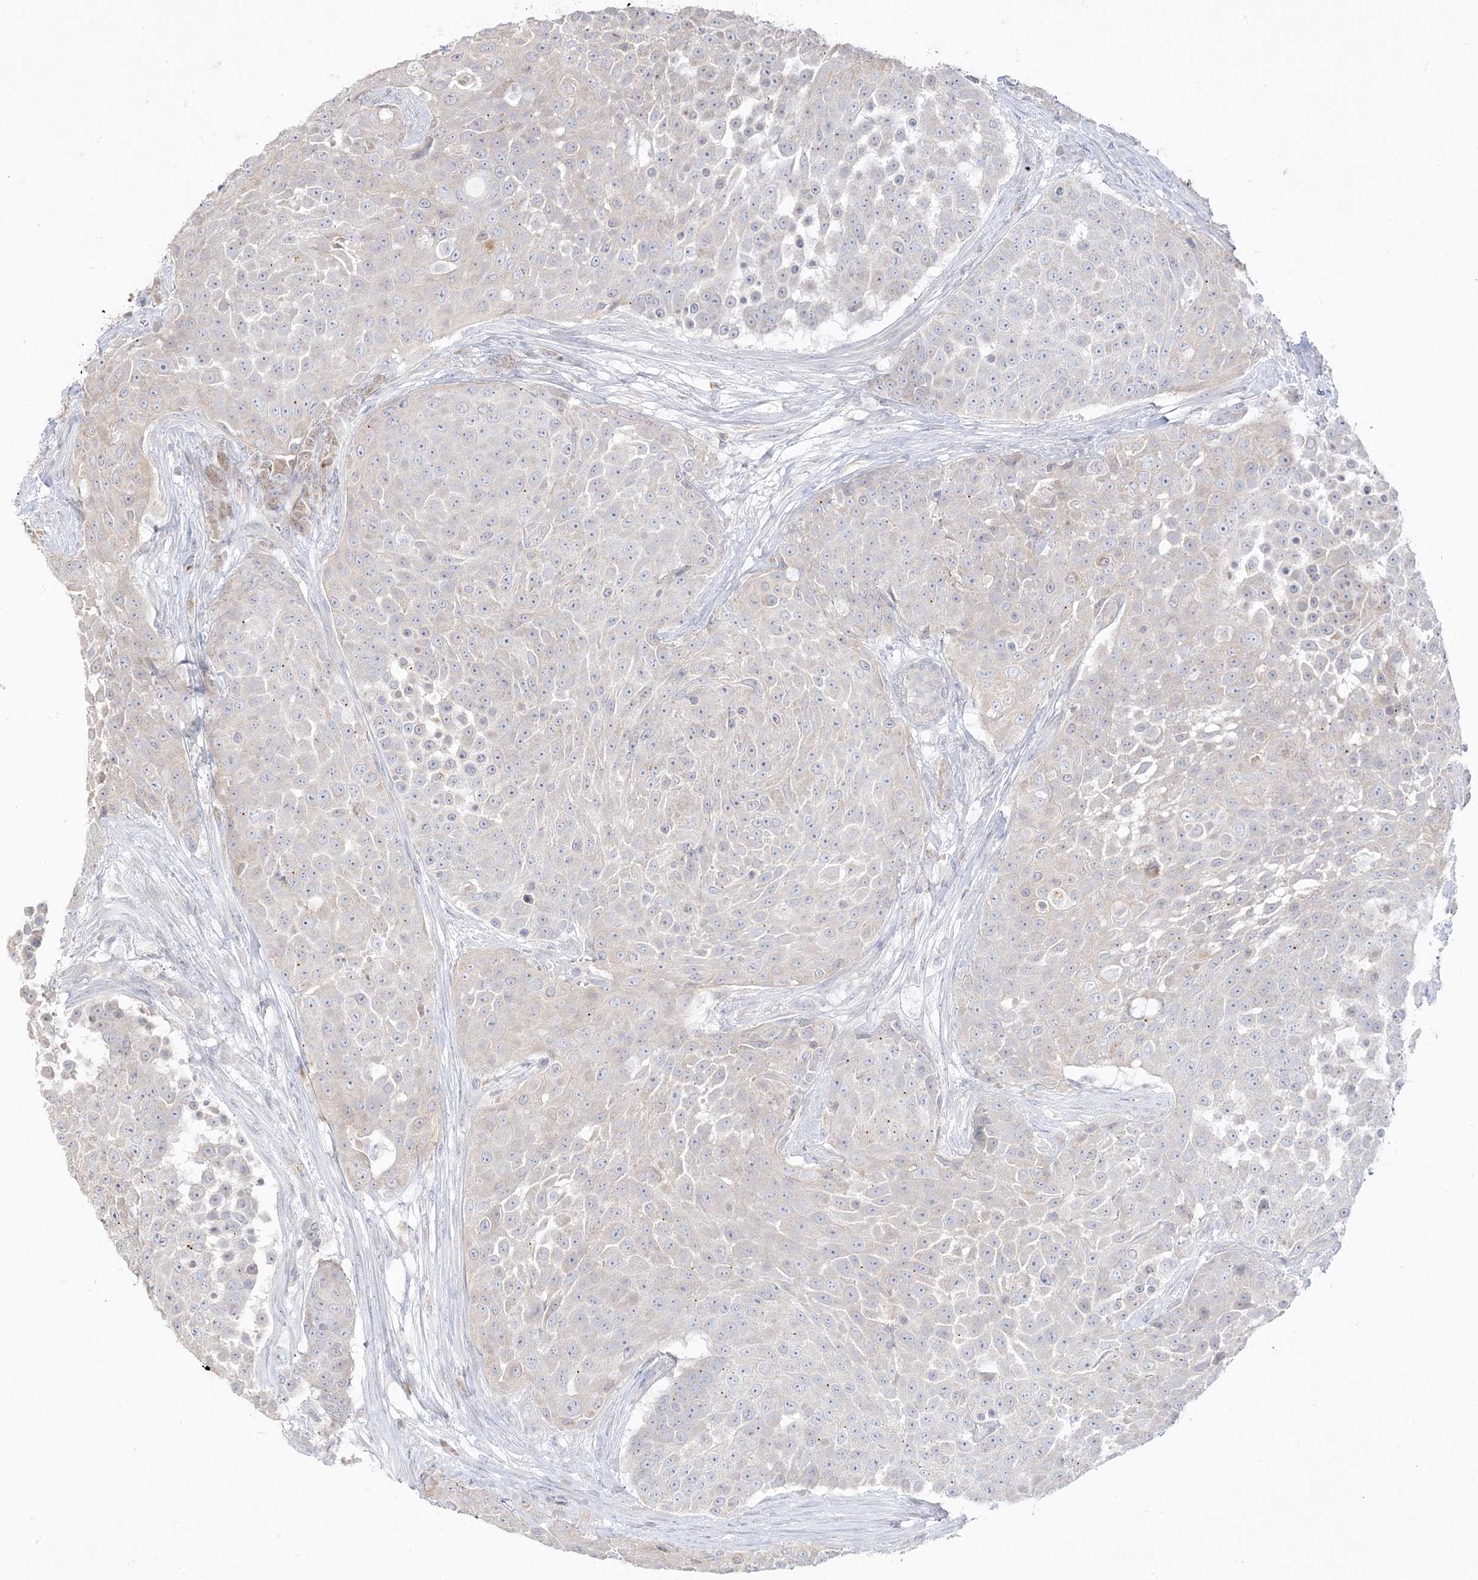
{"staining": {"intensity": "negative", "quantity": "none", "location": "none"}, "tissue": "urothelial cancer", "cell_type": "Tumor cells", "image_type": "cancer", "snomed": [{"axis": "morphology", "description": "Urothelial carcinoma, High grade"}, {"axis": "topography", "description": "Urinary bladder"}], "caption": "The photomicrograph reveals no staining of tumor cells in urothelial cancer. (DAB immunohistochemistry (IHC) visualized using brightfield microscopy, high magnification).", "gene": "TRANK1", "patient": {"sex": "female", "age": 63}}